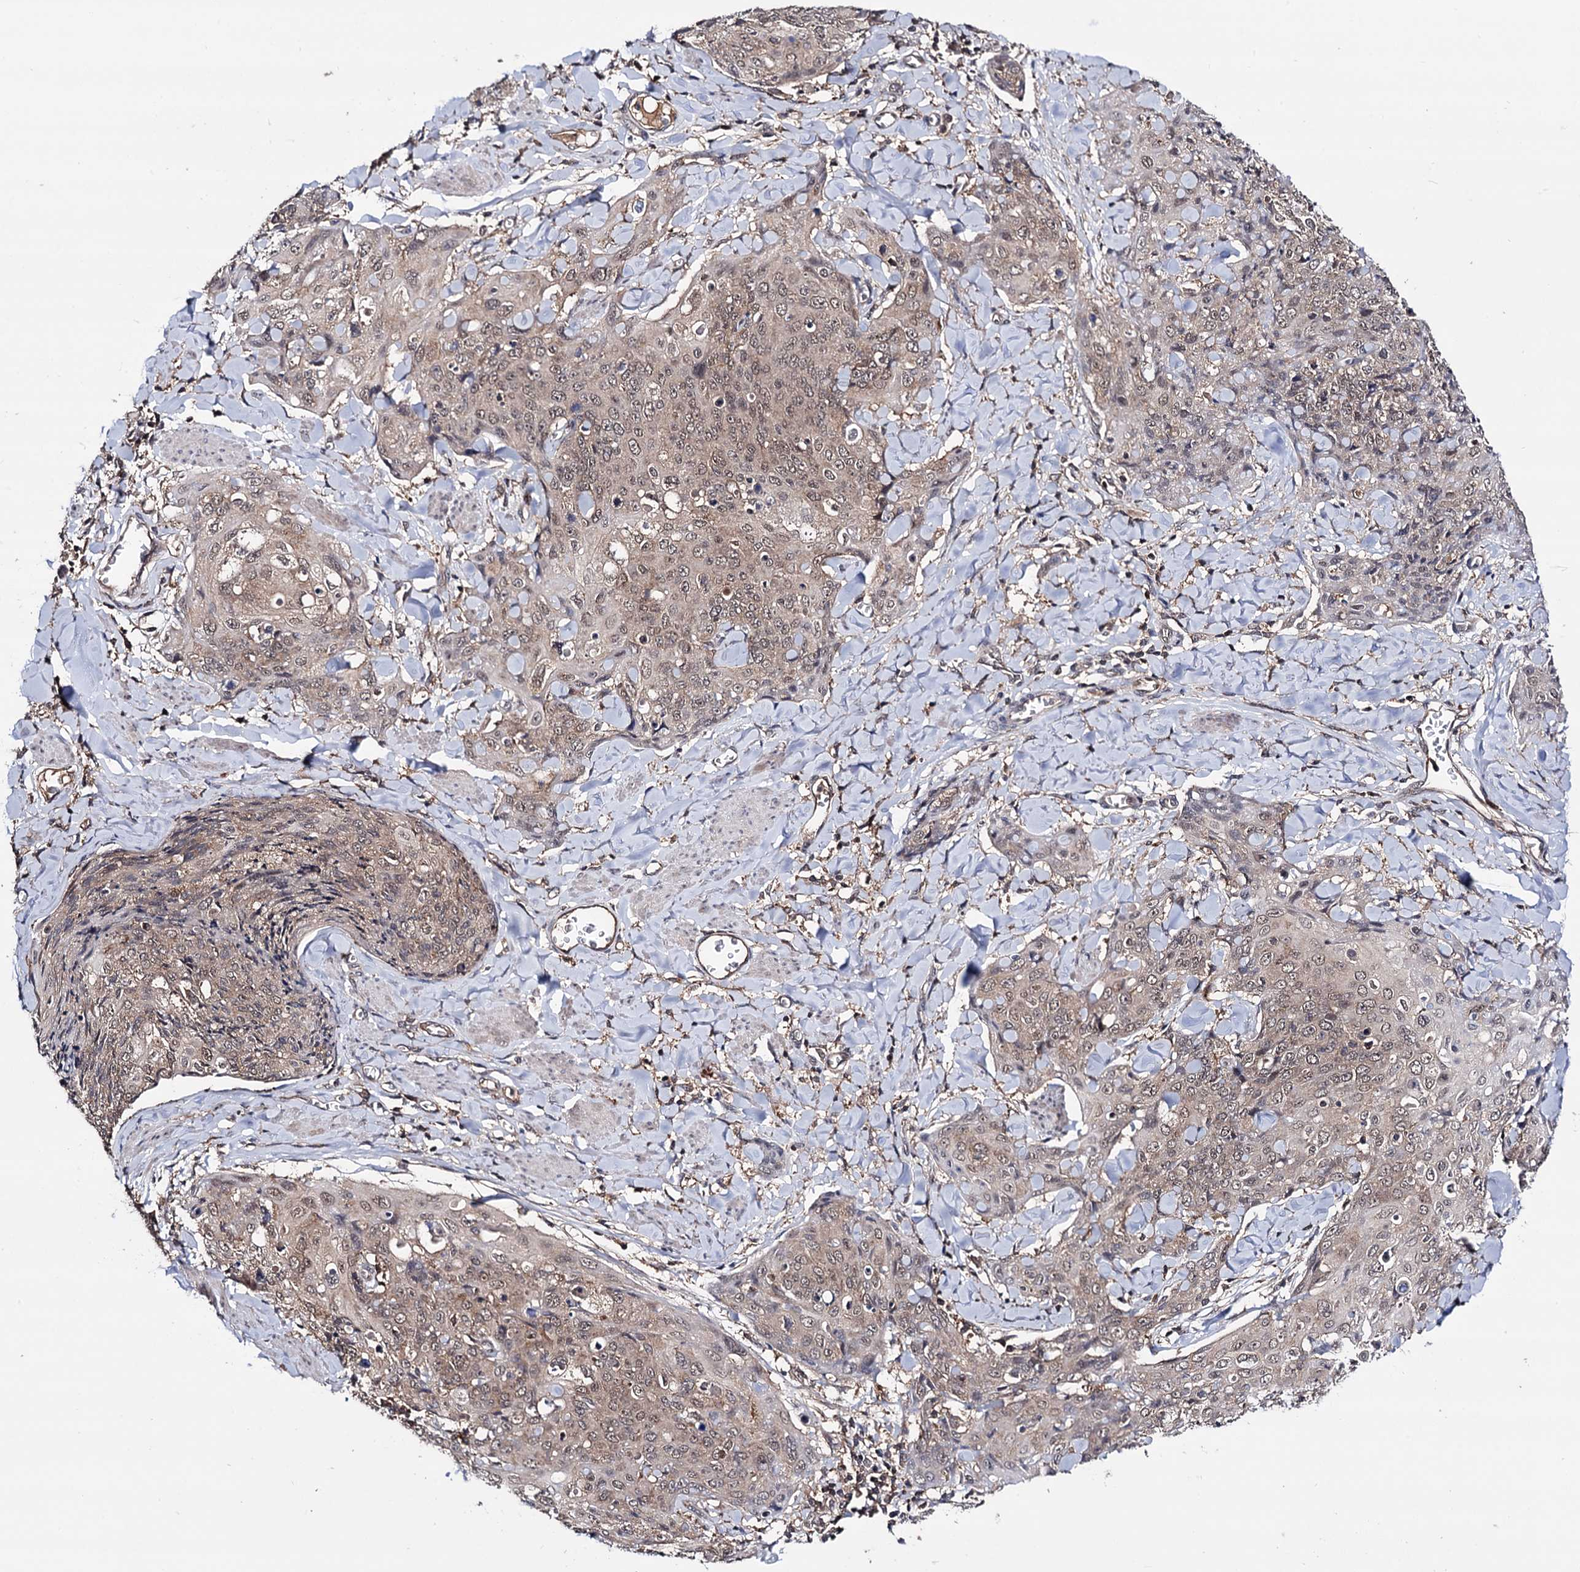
{"staining": {"intensity": "moderate", "quantity": ">75%", "location": "cytoplasmic/membranous,nuclear"}, "tissue": "skin cancer", "cell_type": "Tumor cells", "image_type": "cancer", "snomed": [{"axis": "morphology", "description": "Squamous cell carcinoma, NOS"}, {"axis": "topography", "description": "Skin"}, {"axis": "topography", "description": "Vulva"}], "caption": "Skin cancer tissue shows moderate cytoplasmic/membranous and nuclear positivity in about >75% of tumor cells", "gene": "MICAL2", "patient": {"sex": "female", "age": 85}}